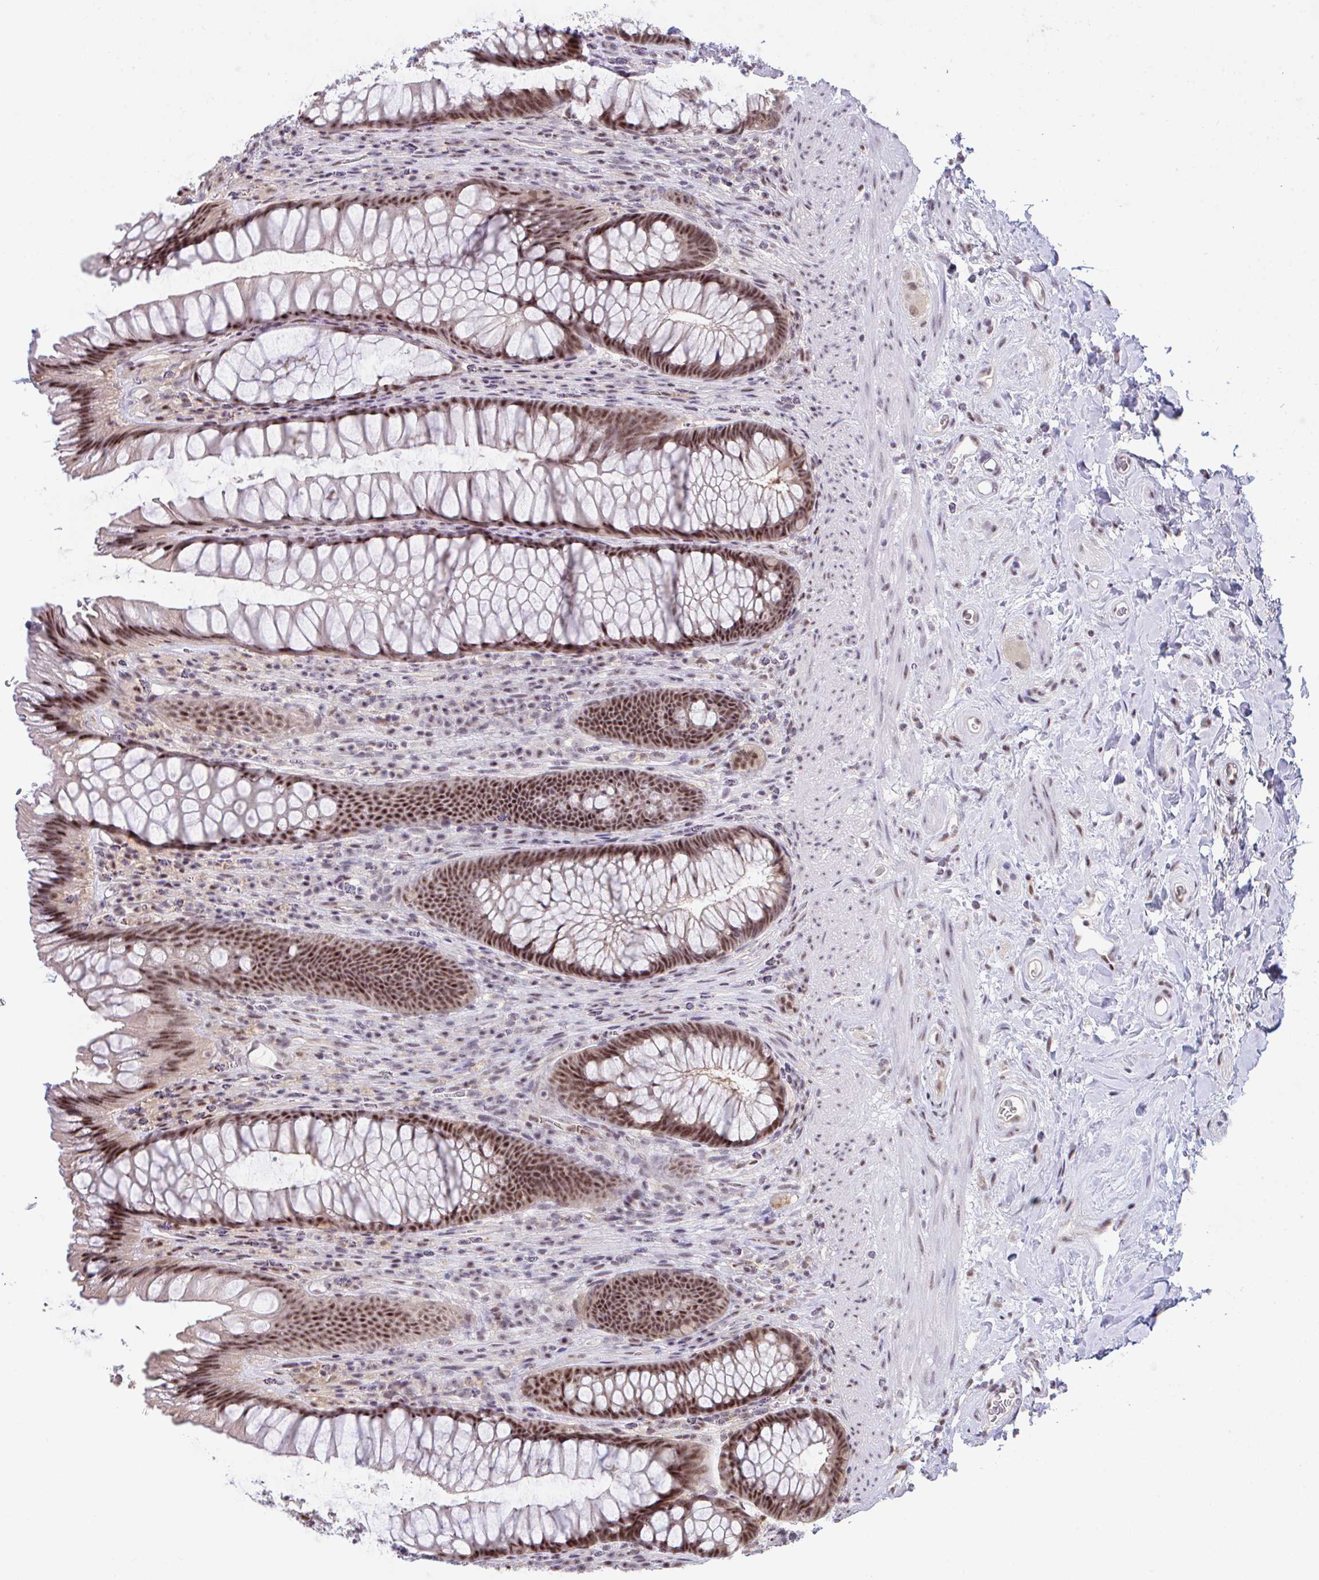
{"staining": {"intensity": "strong", "quantity": ">75%", "location": "nuclear"}, "tissue": "rectum", "cell_type": "Glandular cells", "image_type": "normal", "snomed": [{"axis": "morphology", "description": "Normal tissue, NOS"}, {"axis": "topography", "description": "Rectum"}], "caption": "Benign rectum exhibits strong nuclear staining in about >75% of glandular cells, visualized by immunohistochemistry. Immunohistochemistry (ihc) stains the protein in brown and the nuclei are stained blue.", "gene": "OR6K3", "patient": {"sex": "male", "age": 53}}